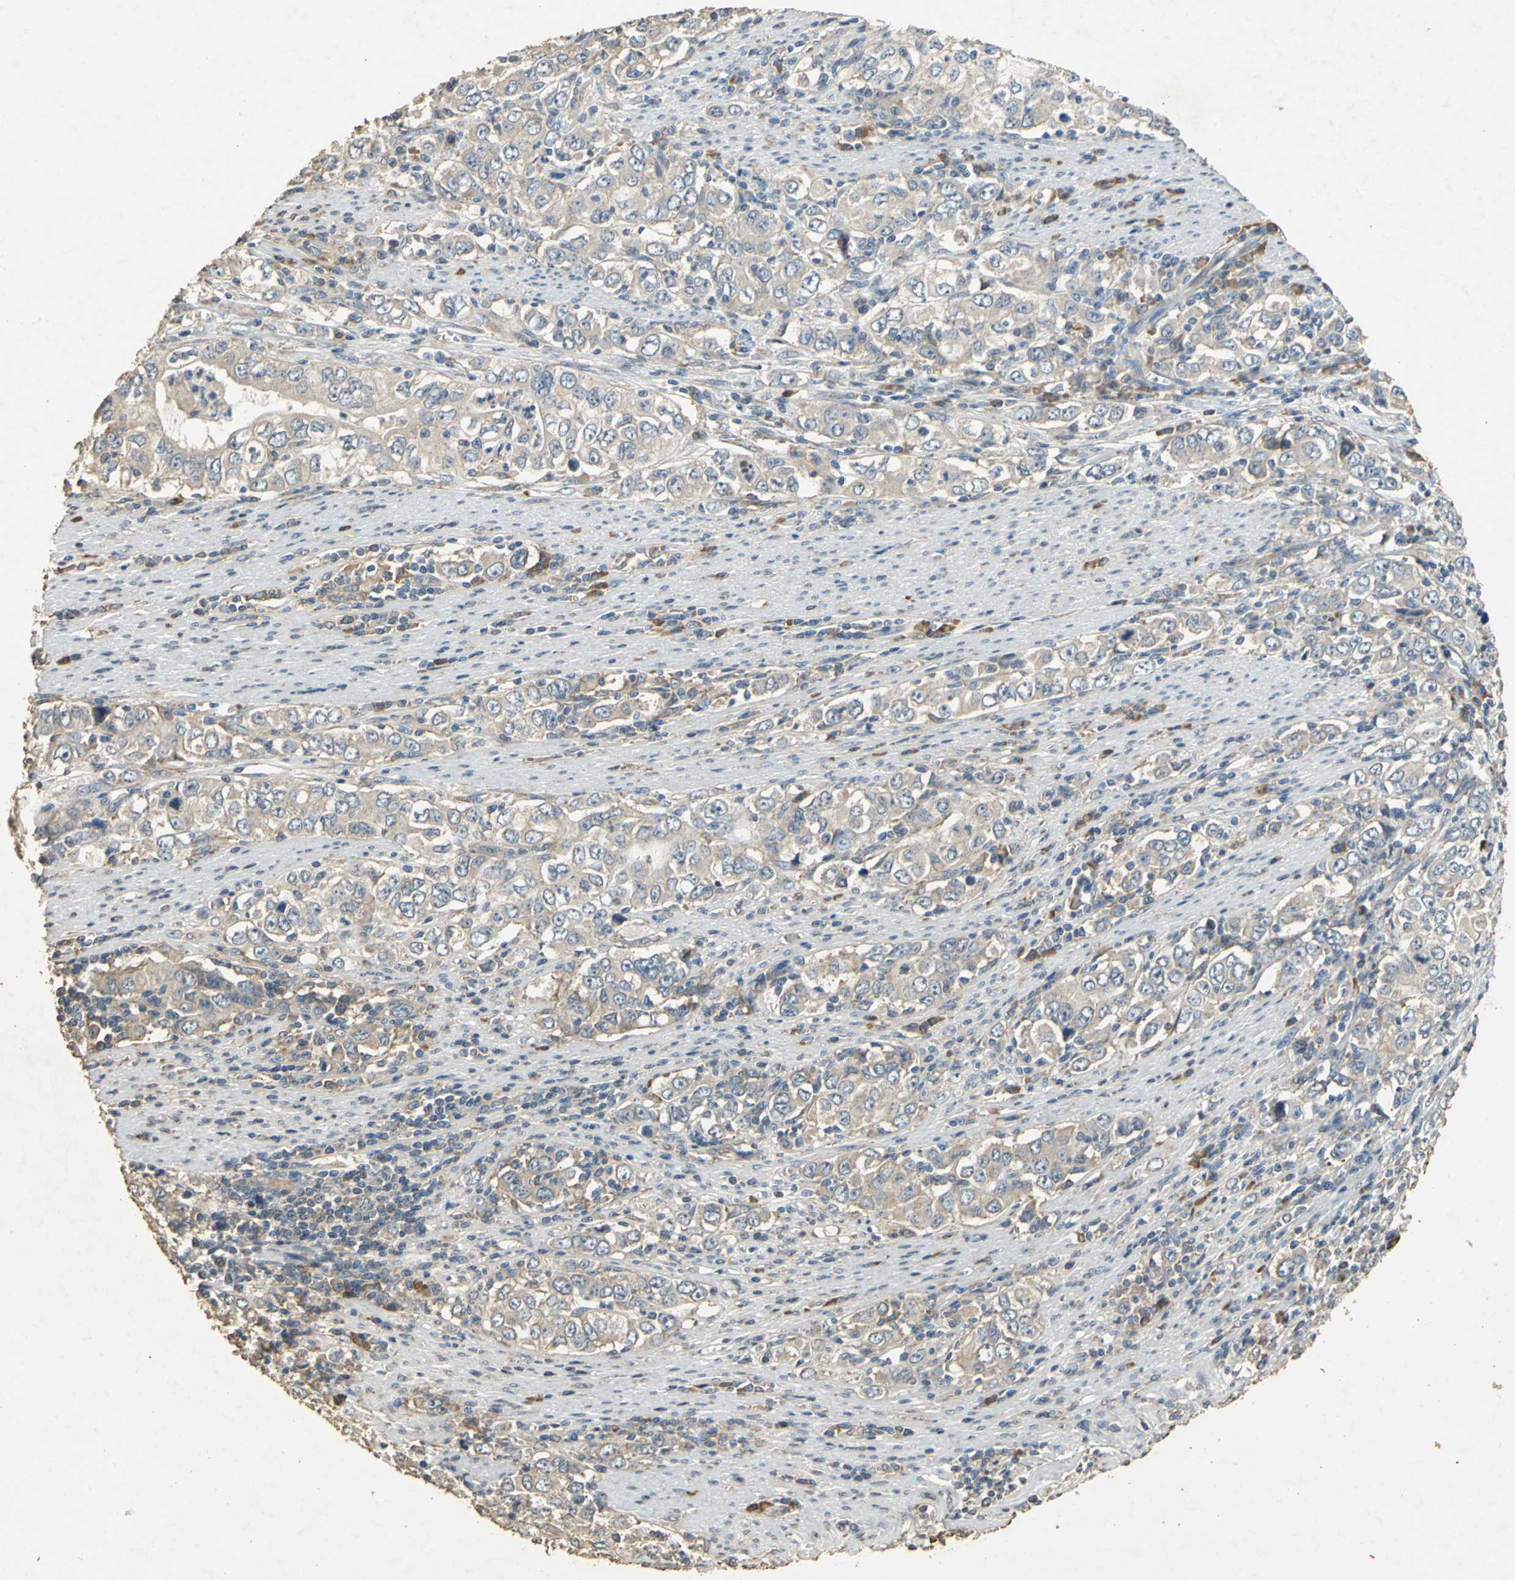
{"staining": {"intensity": "weak", "quantity": ">75%", "location": "cytoplasmic/membranous"}, "tissue": "stomach cancer", "cell_type": "Tumor cells", "image_type": "cancer", "snomed": [{"axis": "morphology", "description": "Adenocarcinoma, NOS"}, {"axis": "topography", "description": "Stomach, lower"}], "caption": "IHC (DAB (3,3'-diaminobenzidine)) staining of human stomach cancer (adenocarcinoma) reveals weak cytoplasmic/membranous protein expression in approximately >75% of tumor cells.", "gene": "ACSL4", "patient": {"sex": "female", "age": 72}}